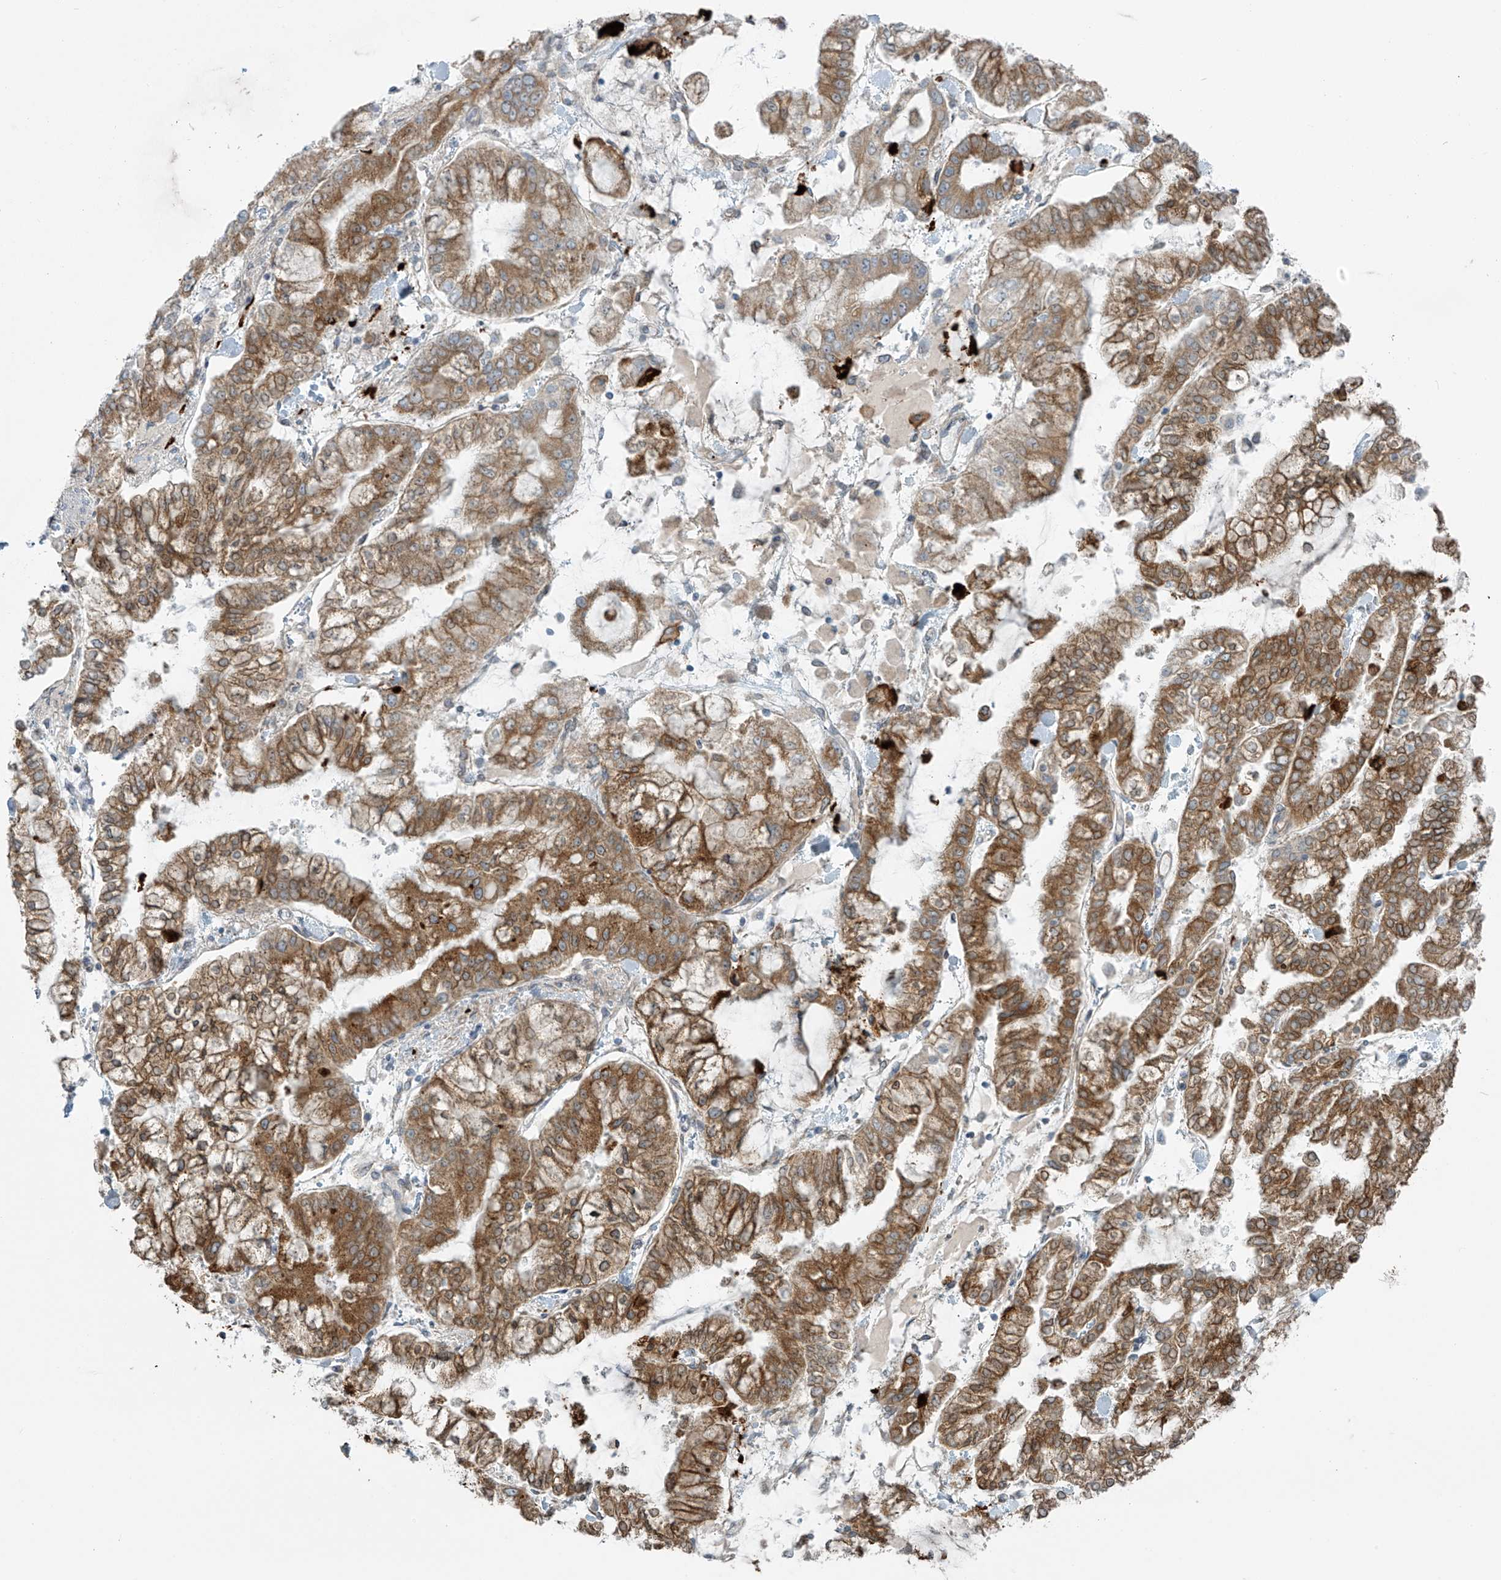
{"staining": {"intensity": "moderate", "quantity": ">75%", "location": "cytoplasmic/membranous"}, "tissue": "stomach cancer", "cell_type": "Tumor cells", "image_type": "cancer", "snomed": [{"axis": "morphology", "description": "Normal tissue, NOS"}, {"axis": "morphology", "description": "Adenocarcinoma, NOS"}, {"axis": "topography", "description": "Stomach, upper"}, {"axis": "topography", "description": "Stomach"}], "caption": "An image of stomach cancer (adenocarcinoma) stained for a protein reveals moderate cytoplasmic/membranous brown staining in tumor cells.", "gene": "LZTS3", "patient": {"sex": "male", "age": 76}}